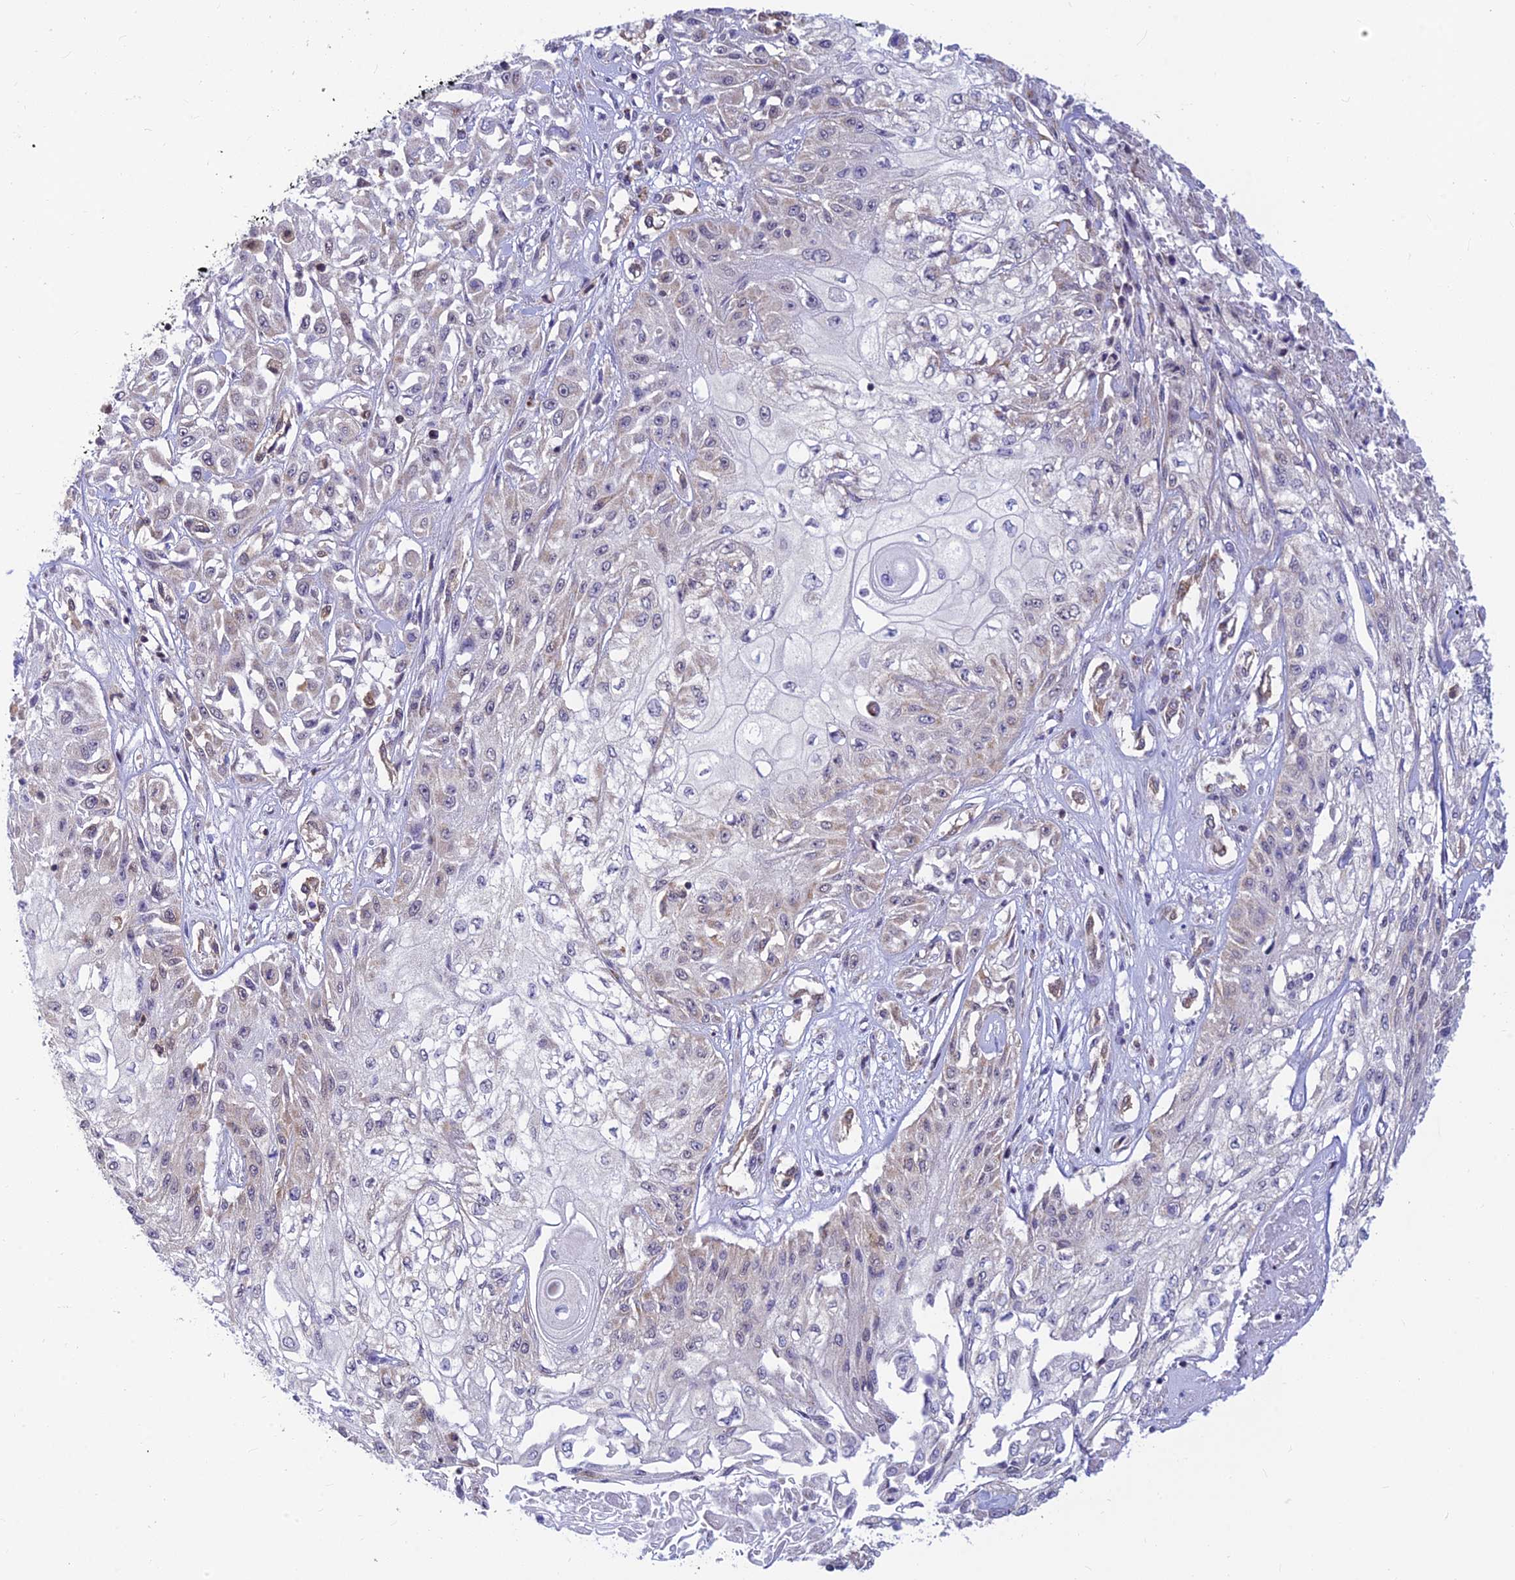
{"staining": {"intensity": "negative", "quantity": "none", "location": "none"}, "tissue": "skin cancer", "cell_type": "Tumor cells", "image_type": "cancer", "snomed": [{"axis": "morphology", "description": "Squamous cell carcinoma, NOS"}, {"axis": "morphology", "description": "Squamous cell carcinoma, metastatic, NOS"}, {"axis": "topography", "description": "Skin"}, {"axis": "topography", "description": "Lymph node"}], "caption": "The immunohistochemistry (IHC) histopathology image has no significant positivity in tumor cells of skin cancer tissue.", "gene": "LYSMD2", "patient": {"sex": "male", "age": 75}}